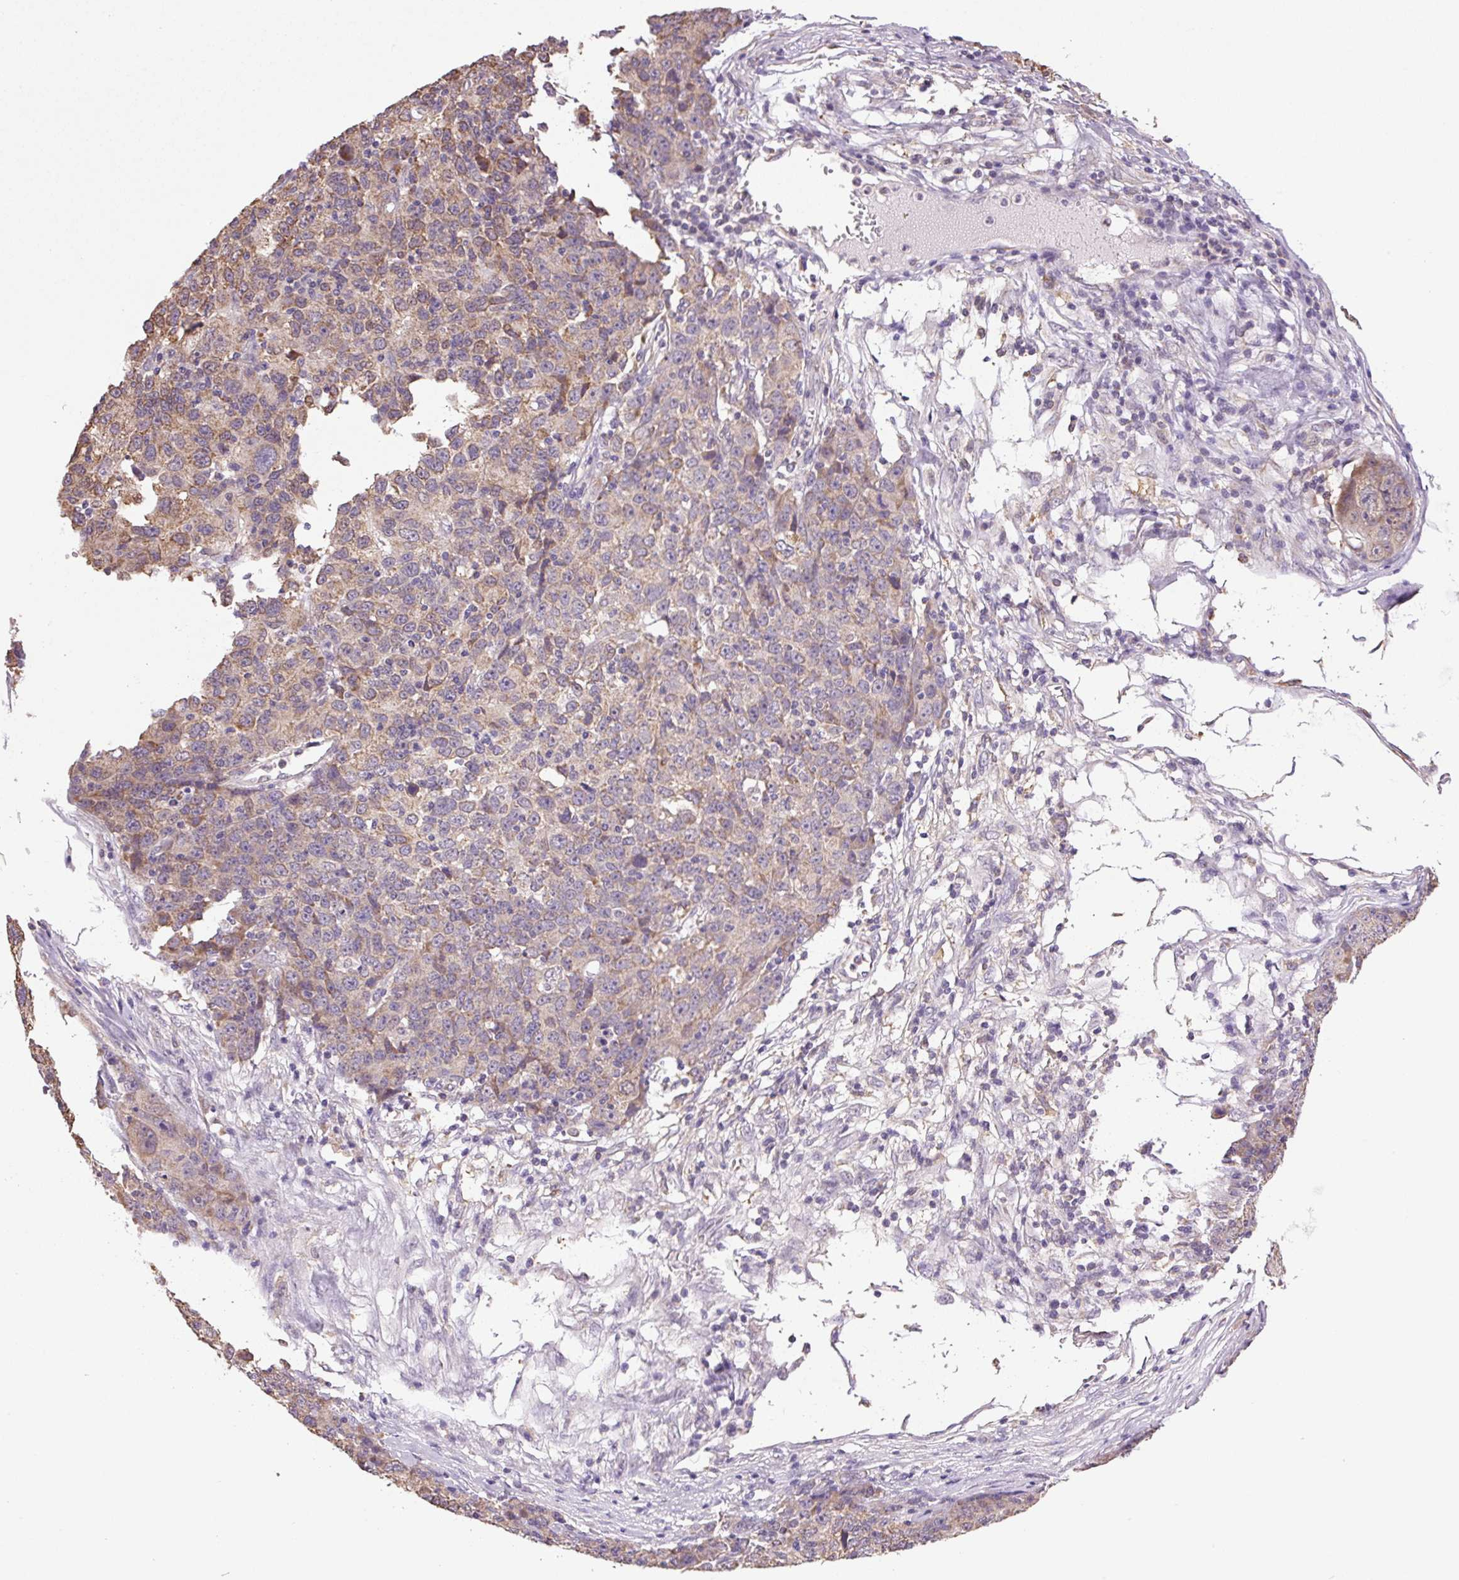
{"staining": {"intensity": "moderate", "quantity": ">75%", "location": "cytoplasmic/membranous"}, "tissue": "ovarian cancer", "cell_type": "Tumor cells", "image_type": "cancer", "snomed": [{"axis": "morphology", "description": "Carcinoma, endometroid"}, {"axis": "topography", "description": "Ovary"}], "caption": "Moderate cytoplasmic/membranous protein staining is appreciated in about >75% of tumor cells in ovarian cancer (endometroid carcinoma). The protein is shown in brown color, while the nuclei are stained blue.", "gene": "SGF29", "patient": {"sex": "female", "age": 42}}